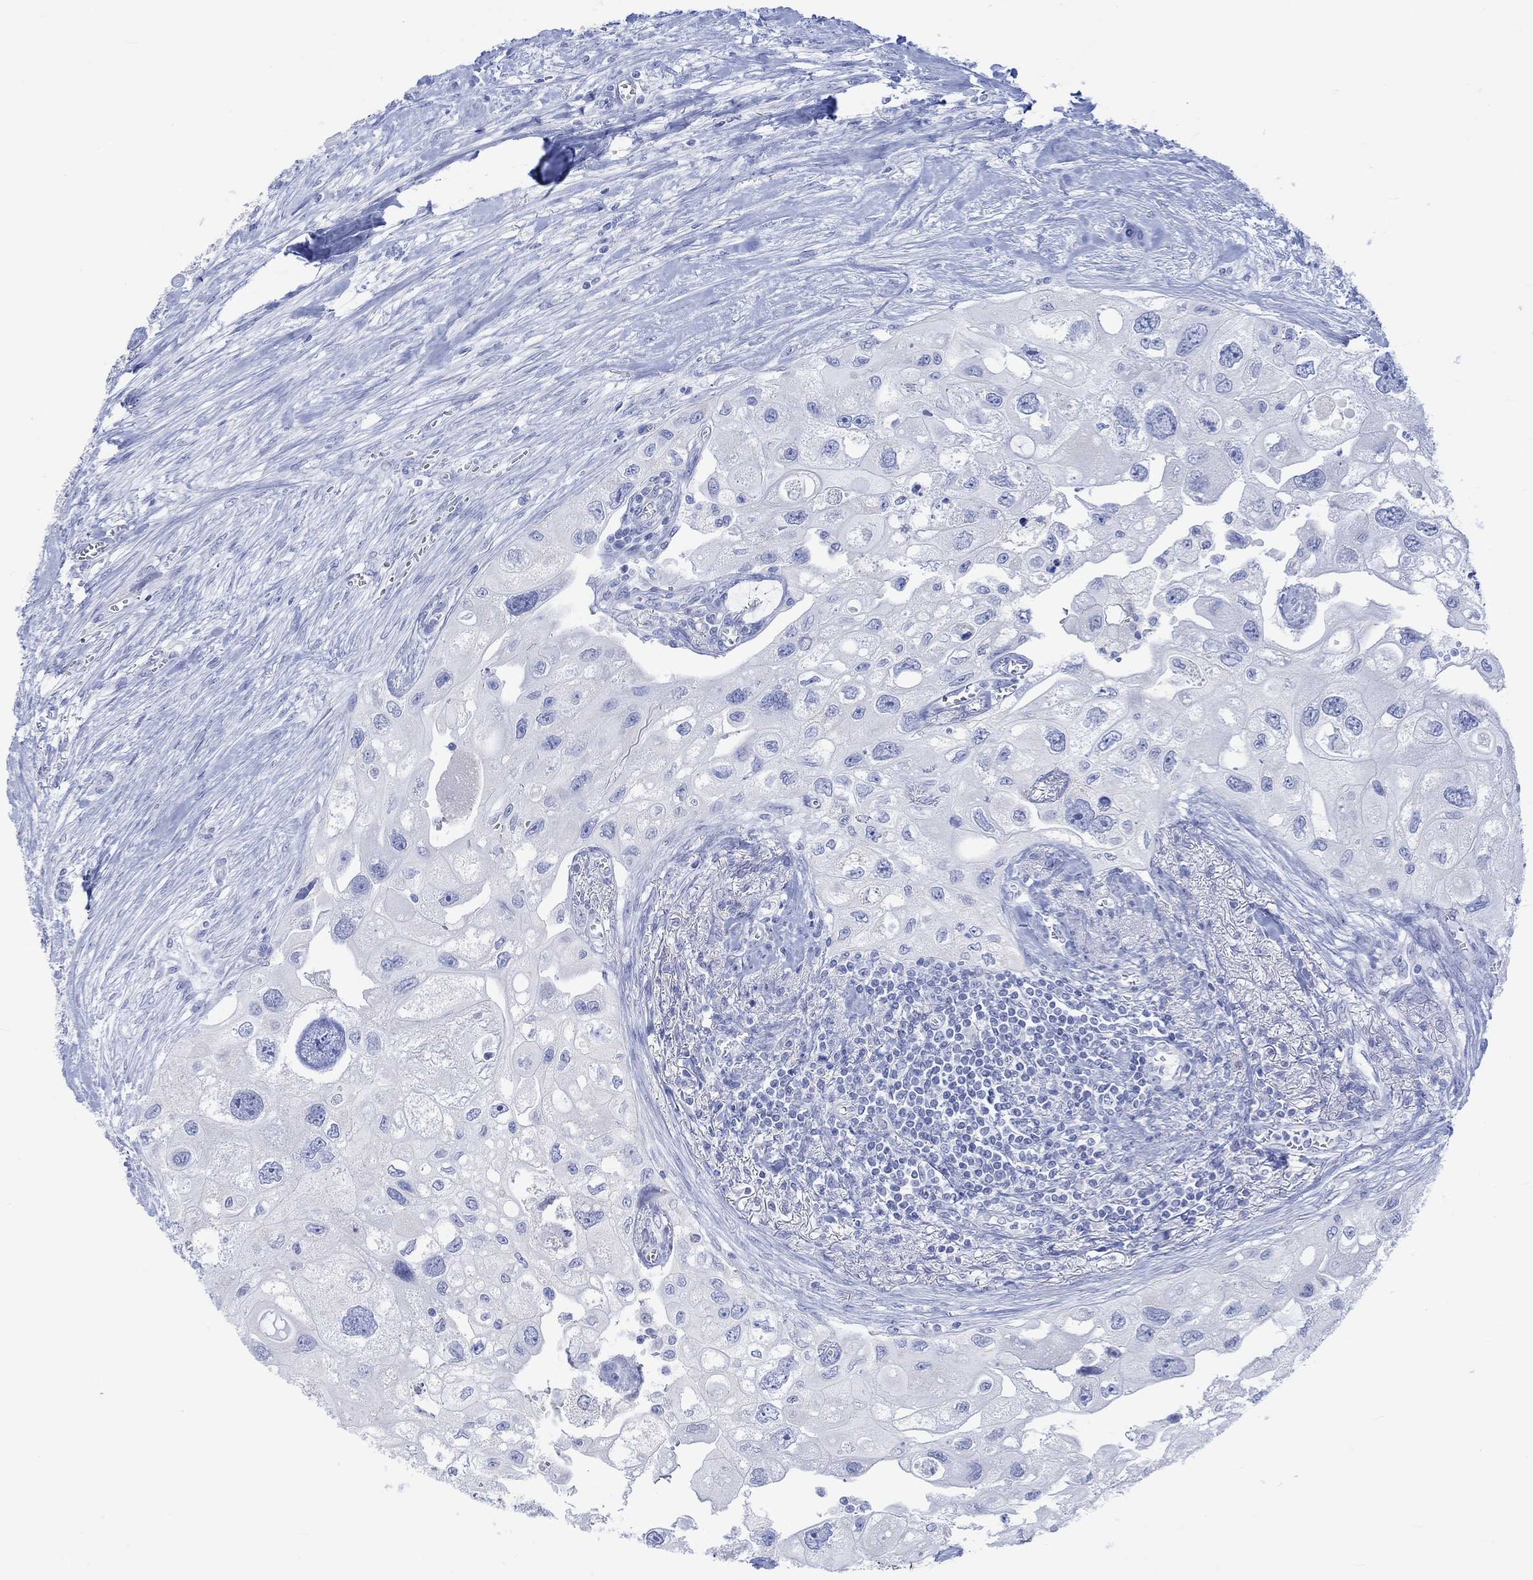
{"staining": {"intensity": "negative", "quantity": "none", "location": "none"}, "tissue": "urothelial cancer", "cell_type": "Tumor cells", "image_type": "cancer", "snomed": [{"axis": "morphology", "description": "Urothelial carcinoma, High grade"}, {"axis": "topography", "description": "Urinary bladder"}], "caption": "A photomicrograph of urothelial carcinoma (high-grade) stained for a protein exhibits no brown staining in tumor cells.", "gene": "CALCA", "patient": {"sex": "male", "age": 59}}